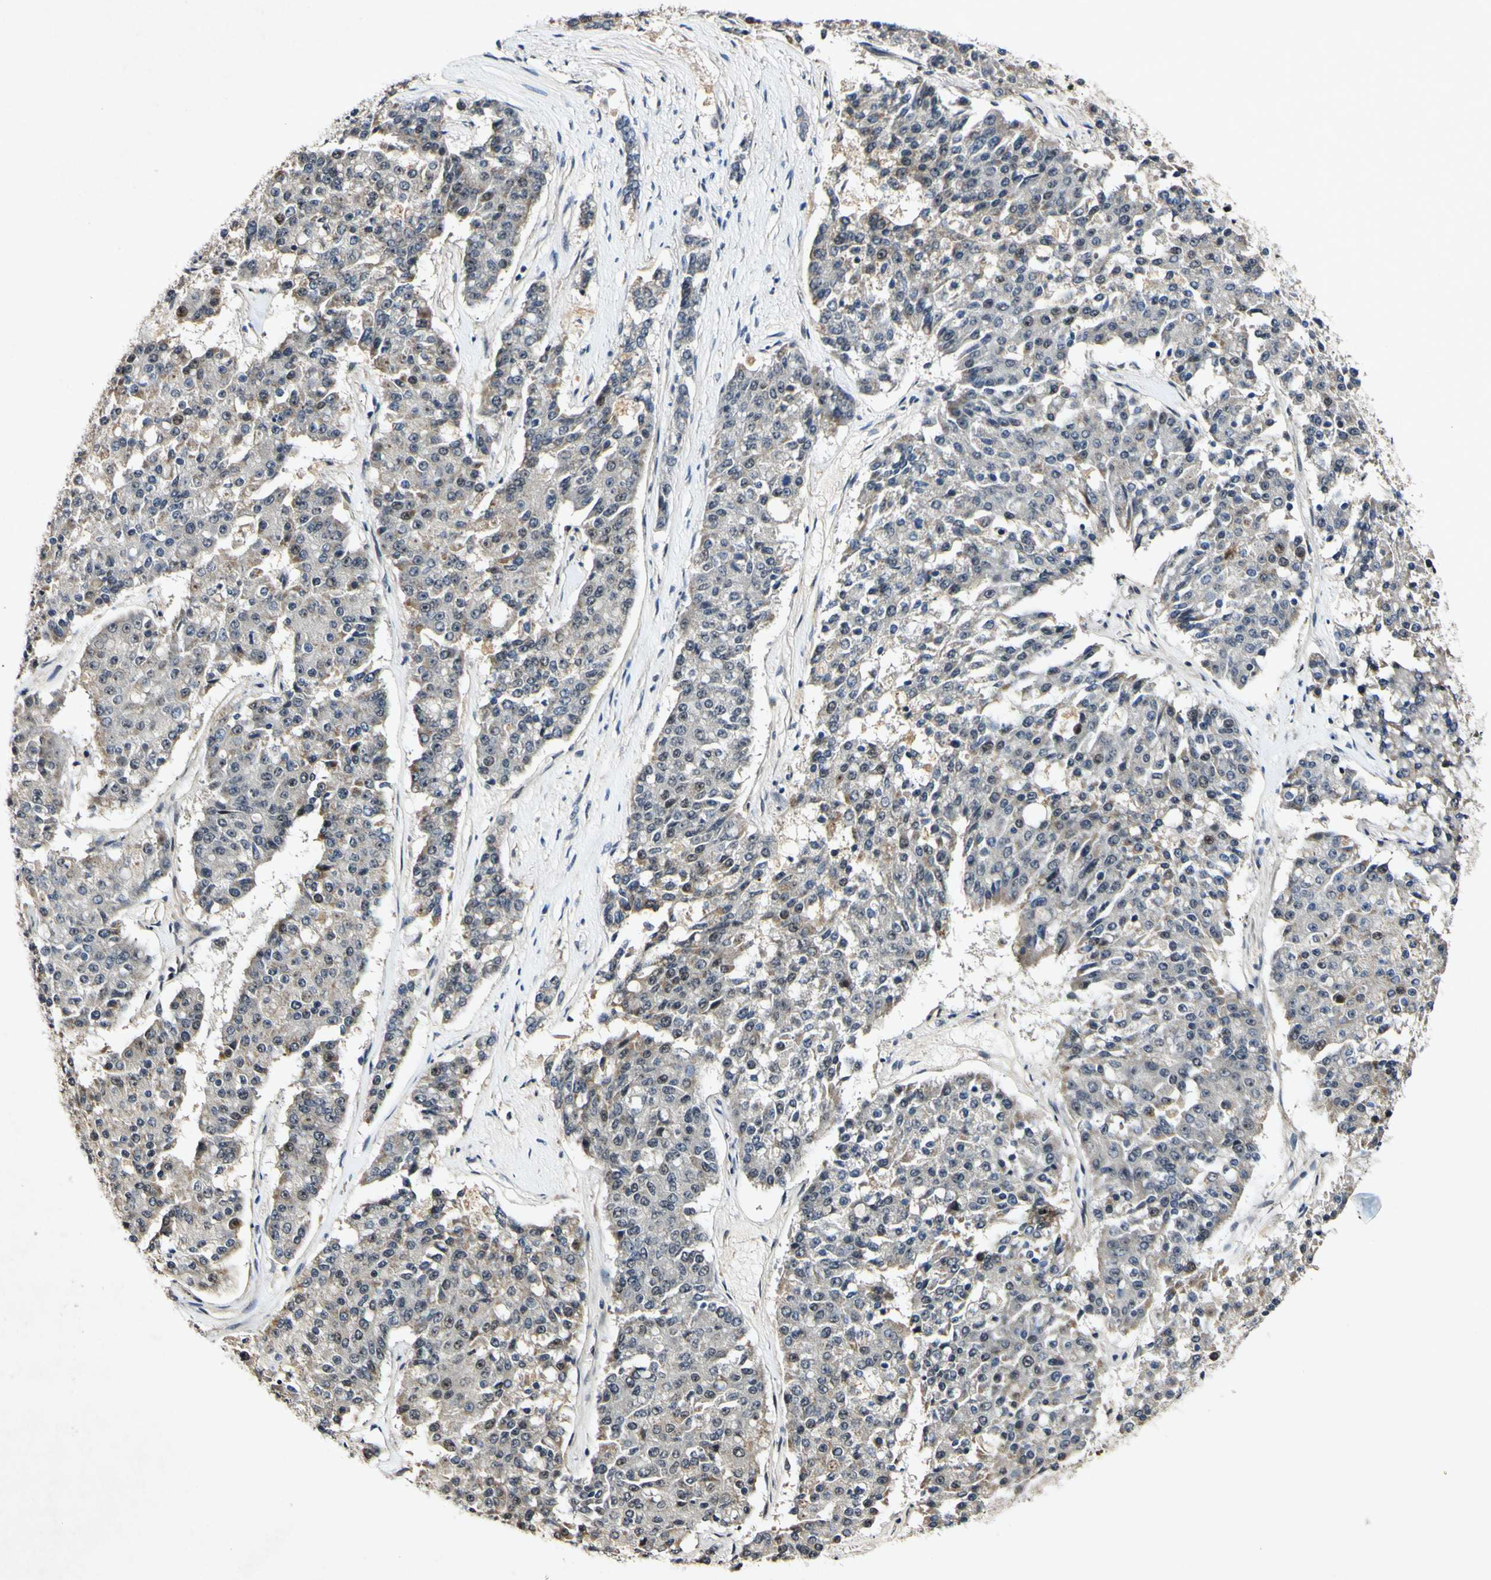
{"staining": {"intensity": "negative", "quantity": "none", "location": "none"}, "tissue": "pancreatic cancer", "cell_type": "Tumor cells", "image_type": "cancer", "snomed": [{"axis": "morphology", "description": "Adenocarcinoma, NOS"}, {"axis": "topography", "description": "Pancreas"}], "caption": "IHC of adenocarcinoma (pancreatic) reveals no positivity in tumor cells. (DAB immunohistochemistry (IHC) with hematoxylin counter stain).", "gene": "POLR2F", "patient": {"sex": "male", "age": 50}}